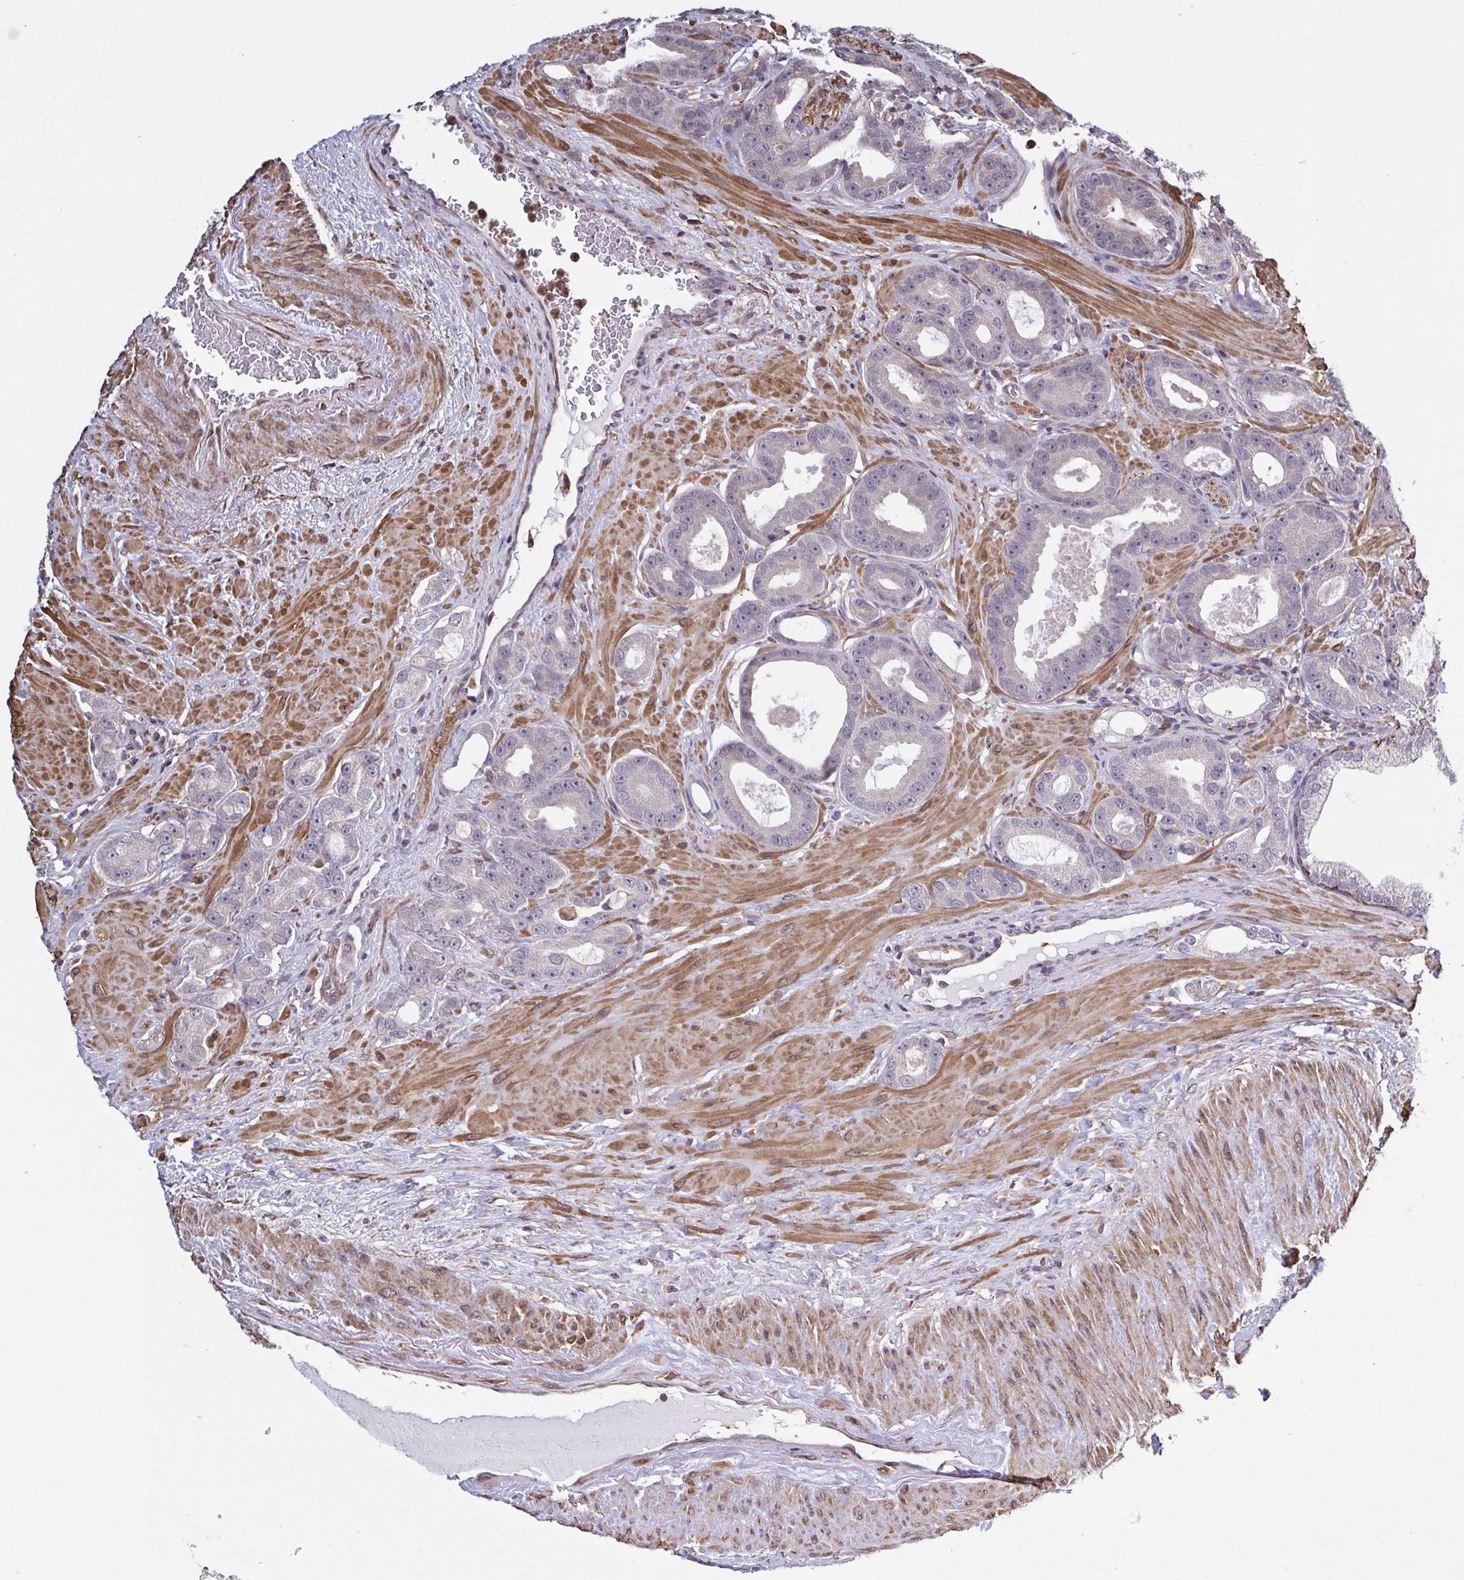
{"staining": {"intensity": "negative", "quantity": "none", "location": "none"}, "tissue": "prostate cancer", "cell_type": "Tumor cells", "image_type": "cancer", "snomed": [{"axis": "morphology", "description": "Adenocarcinoma, High grade"}, {"axis": "topography", "description": "Prostate"}], "caption": "The image exhibits no staining of tumor cells in prostate high-grade adenocarcinoma. (DAB immunohistochemistry visualized using brightfield microscopy, high magnification).", "gene": "ZNF200", "patient": {"sex": "male", "age": 65}}